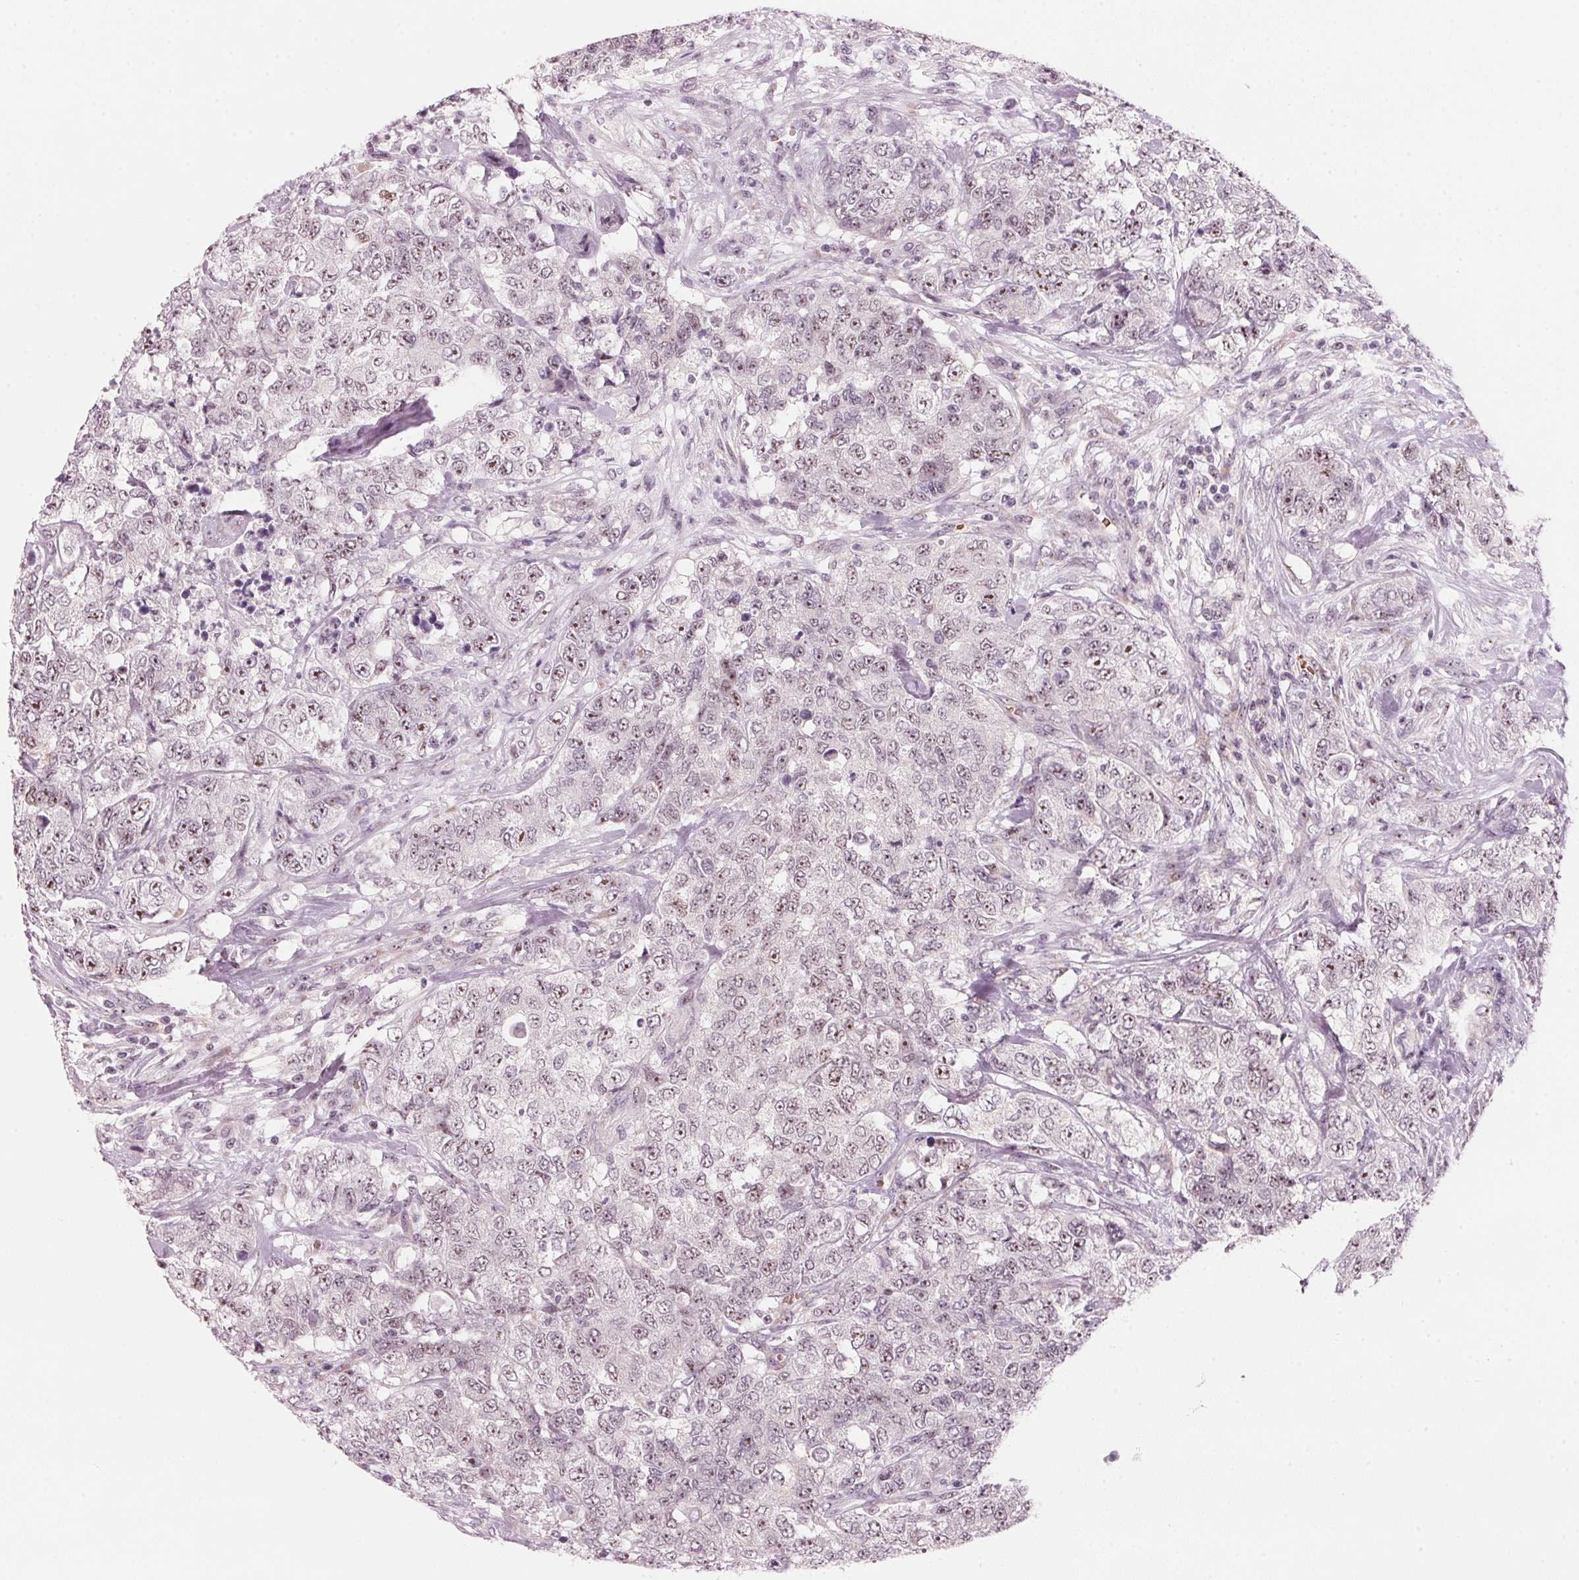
{"staining": {"intensity": "moderate", "quantity": ">75%", "location": "nuclear"}, "tissue": "urothelial cancer", "cell_type": "Tumor cells", "image_type": "cancer", "snomed": [{"axis": "morphology", "description": "Urothelial carcinoma, High grade"}, {"axis": "topography", "description": "Urinary bladder"}], "caption": "Brown immunohistochemical staining in urothelial cancer exhibits moderate nuclear expression in about >75% of tumor cells.", "gene": "DNTTIP2", "patient": {"sex": "female", "age": 78}}